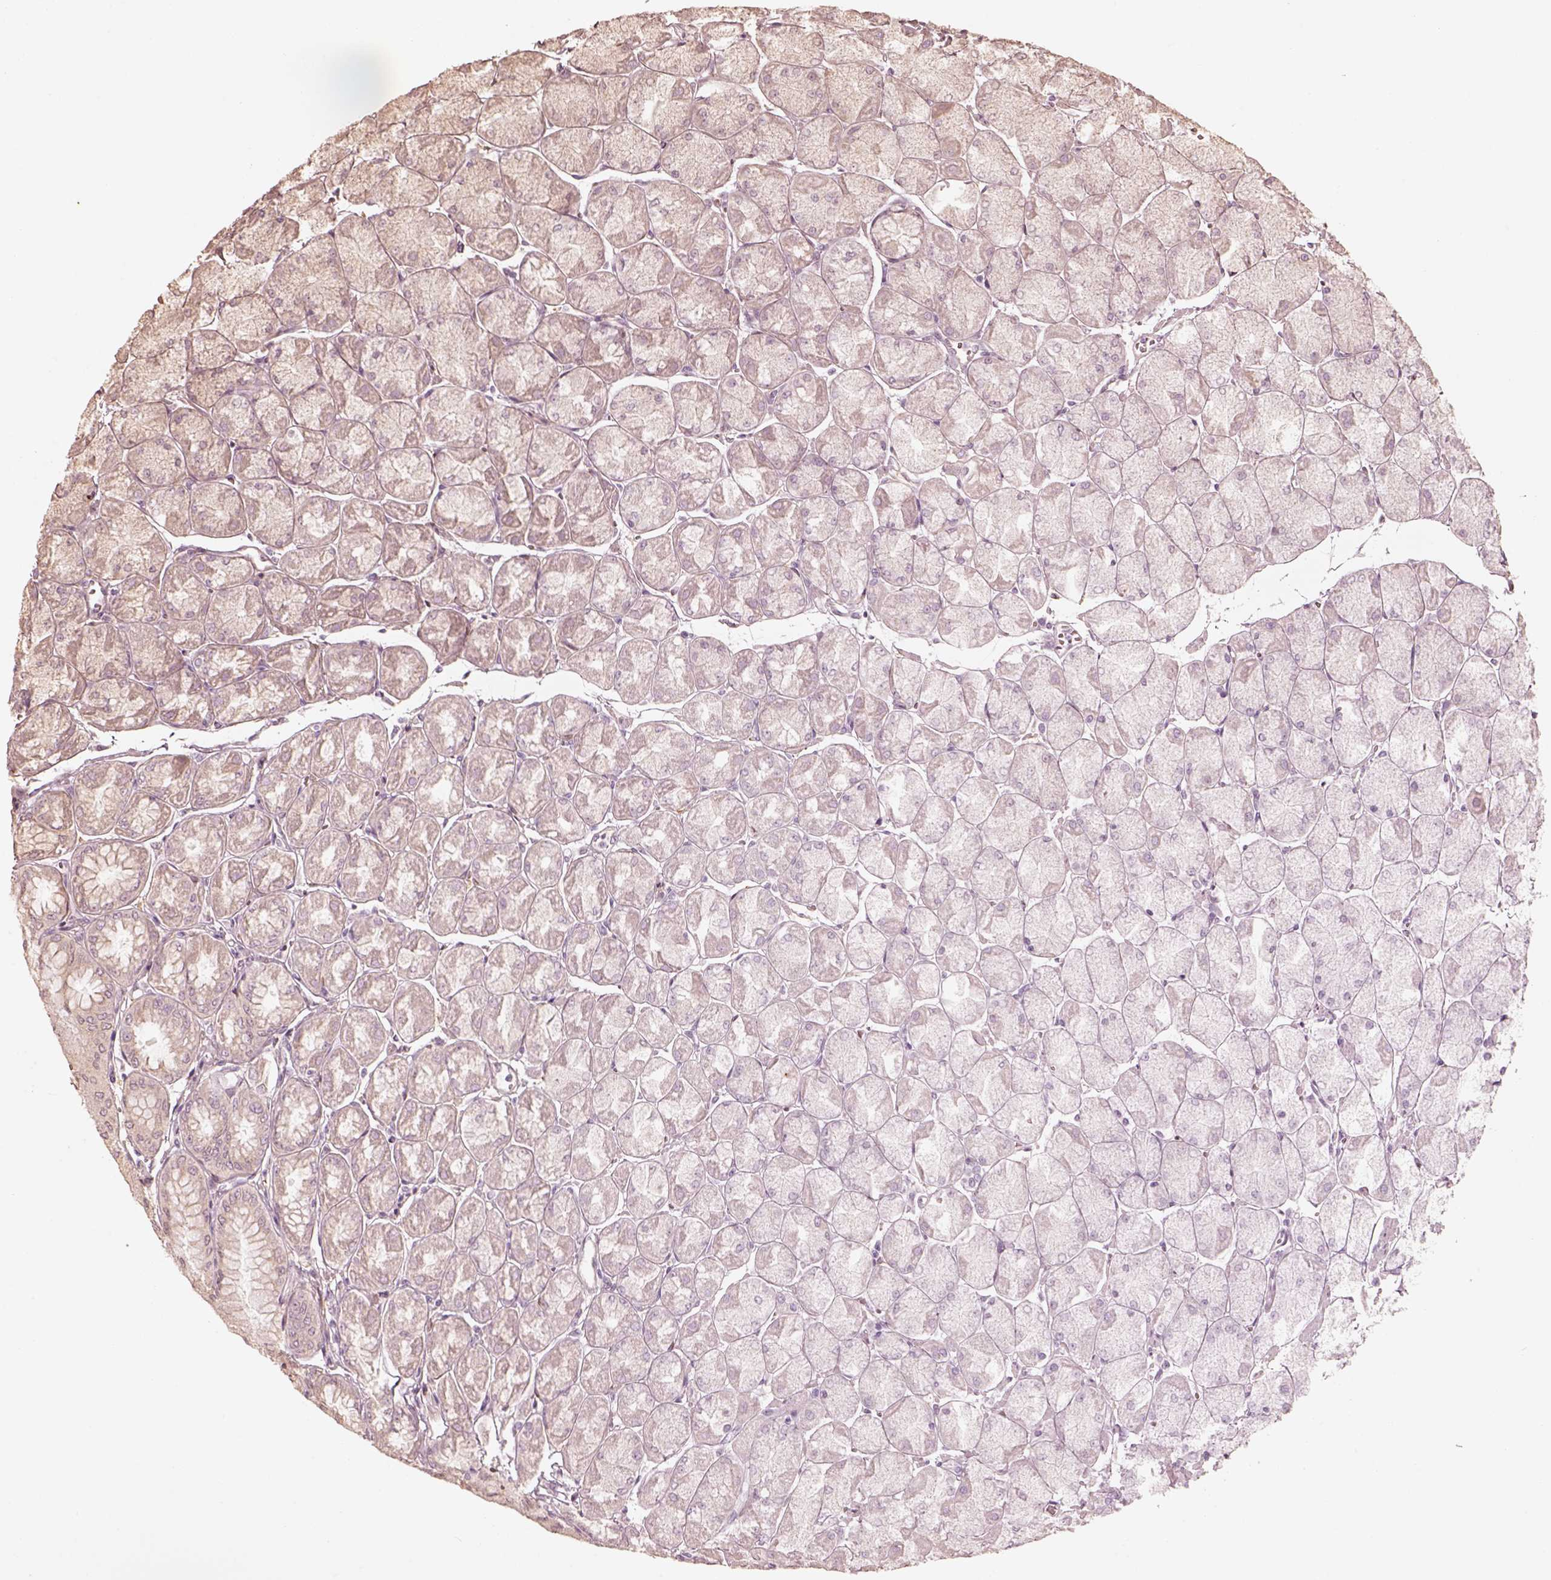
{"staining": {"intensity": "negative", "quantity": "none", "location": "none"}, "tissue": "stomach", "cell_type": "Glandular cells", "image_type": "normal", "snomed": [{"axis": "morphology", "description": "Normal tissue, NOS"}, {"axis": "topography", "description": "Stomach, upper"}], "caption": "Glandular cells show no significant protein expression in normal stomach.", "gene": "WLS", "patient": {"sex": "male", "age": 60}}